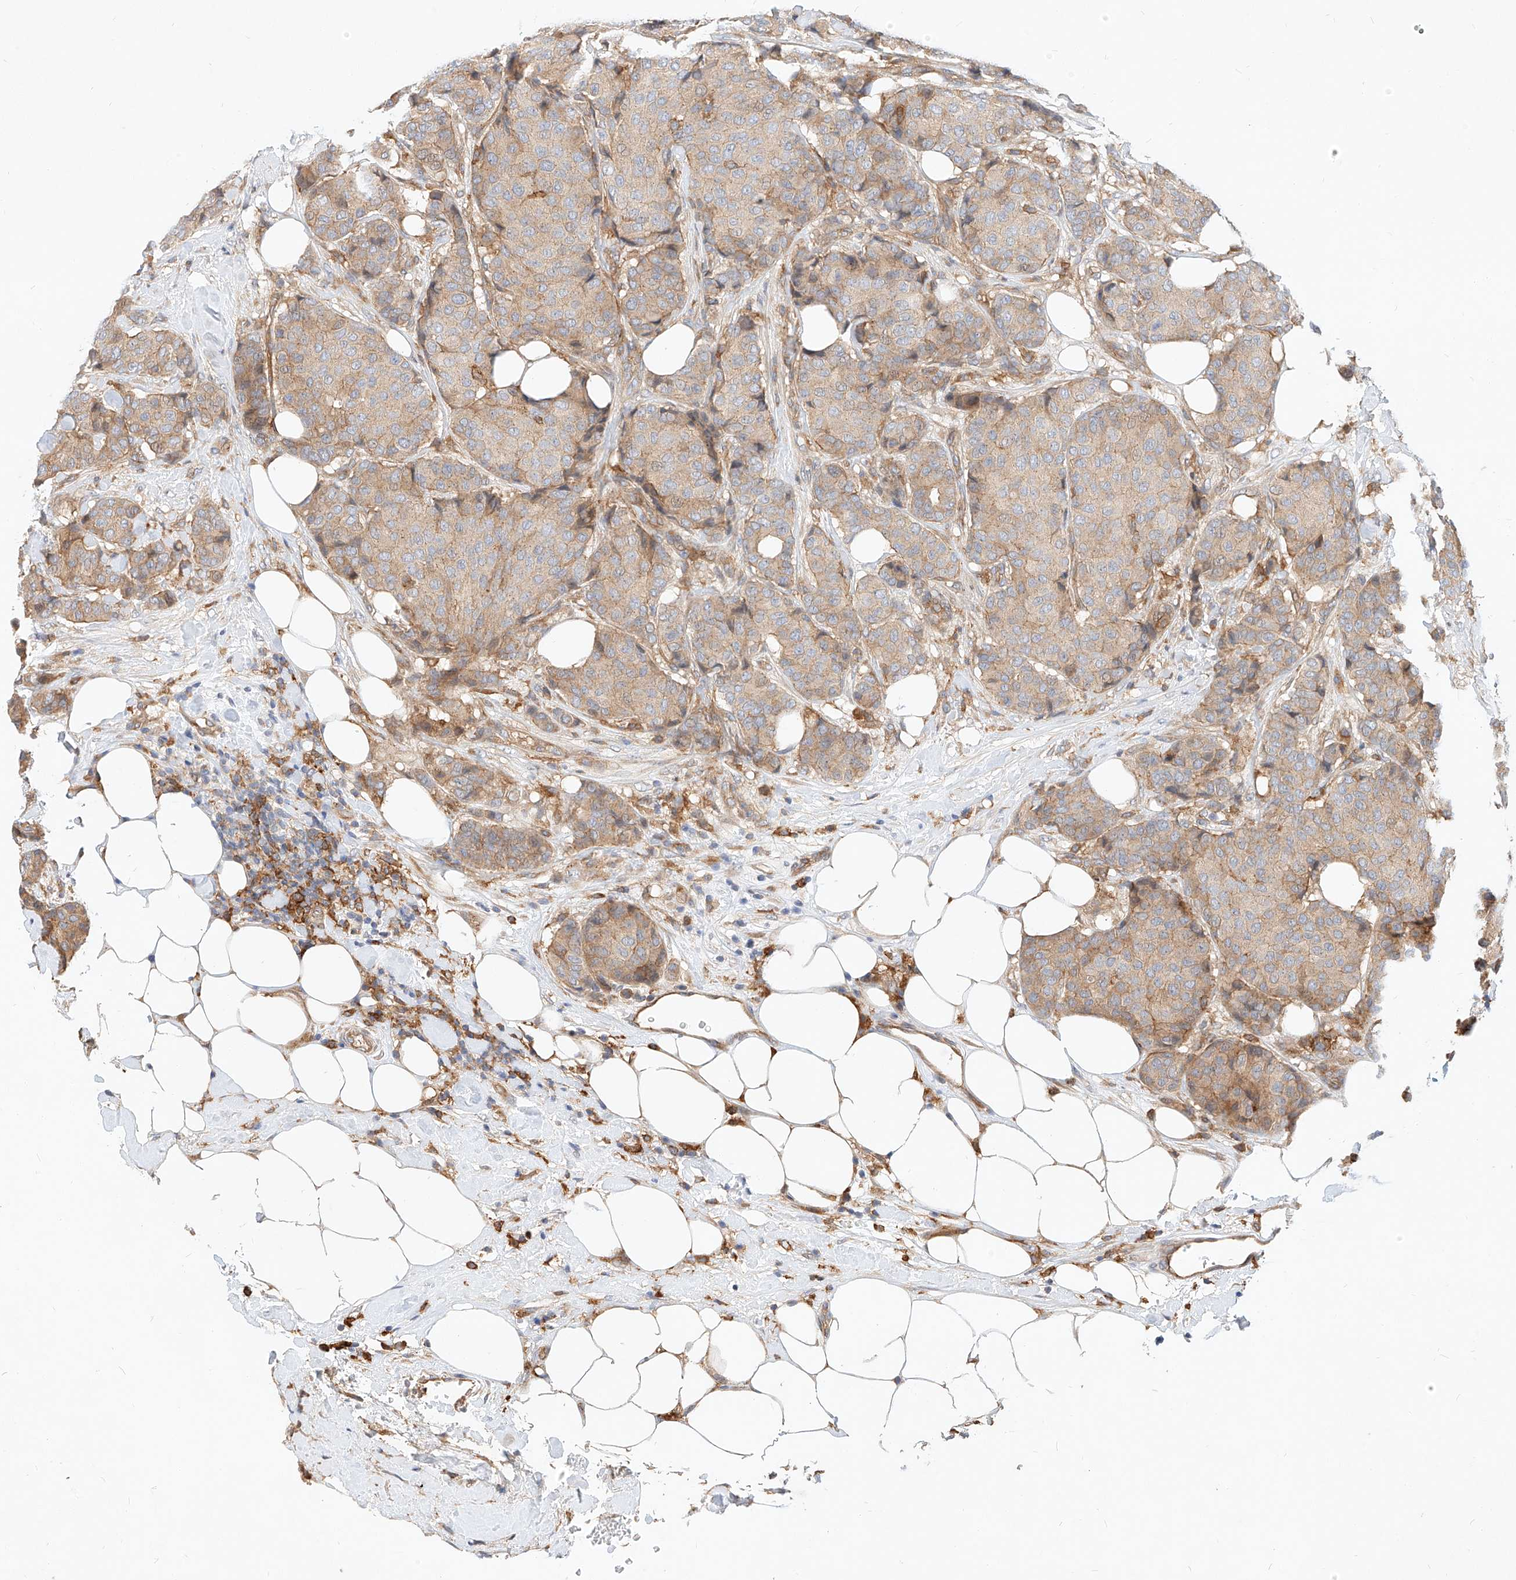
{"staining": {"intensity": "weak", "quantity": "25%-75%", "location": "cytoplasmic/membranous"}, "tissue": "breast cancer", "cell_type": "Tumor cells", "image_type": "cancer", "snomed": [{"axis": "morphology", "description": "Duct carcinoma"}, {"axis": "topography", "description": "Breast"}], "caption": "An image of human breast invasive ductal carcinoma stained for a protein exhibits weak cytoplasmic/membranous brown staining in tumor cells. The staining was performed using DAB, with brown indicating positive protein expression. Nuclei are stained blue with hematoxylin.", "gene": "NFAM1", "patient": {"sex": "female", "age": 75}}